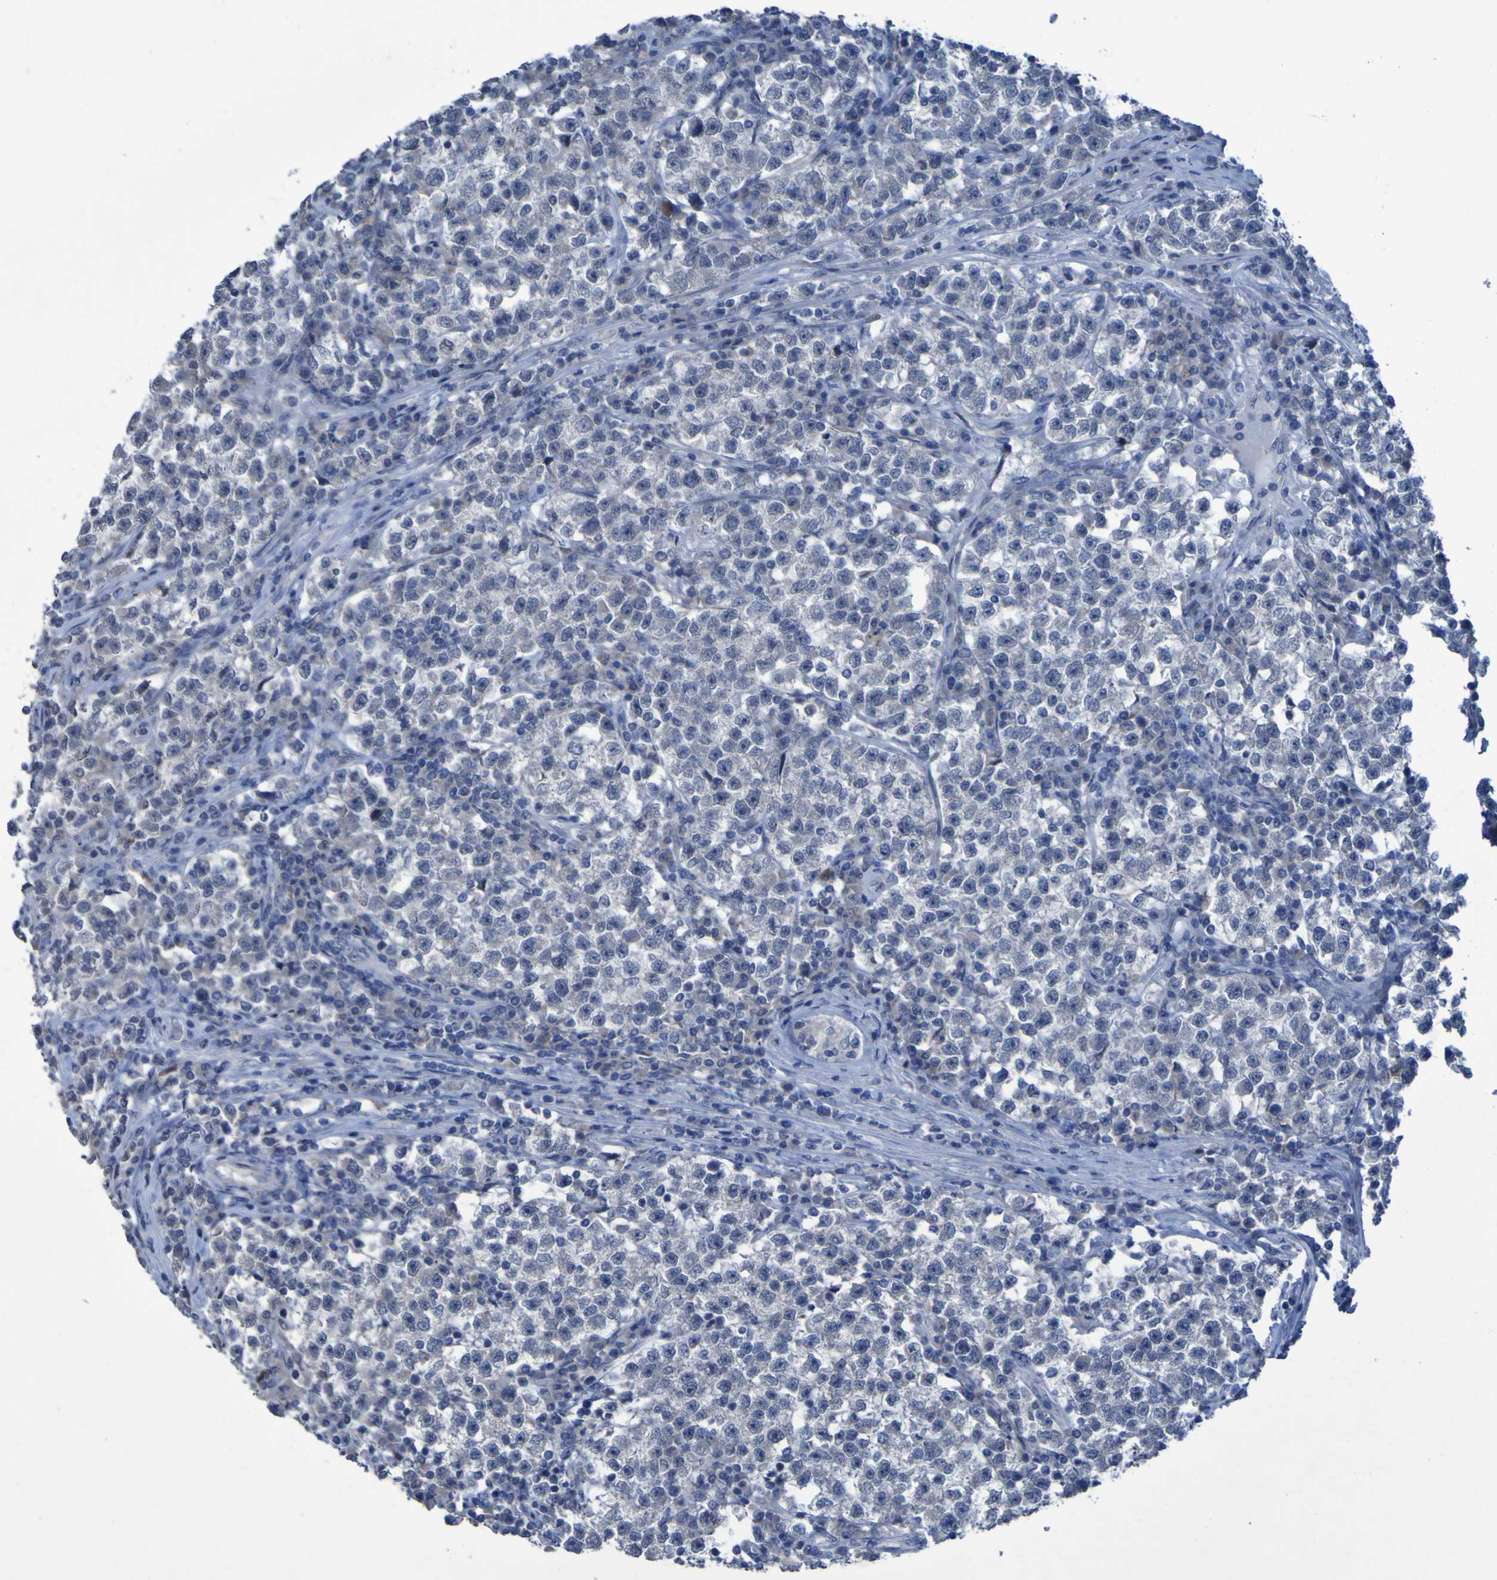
{"staining": {"intensity": "negative", "quantity": "none", "location": "none"}, "tissue": "testis cancer", "cell_type": "Tumor cells", "image_type": "cancer", "snomed": [{"axis": "morphology", "description": "Seminoma, NOS"}, {"axis": "topography", "description": "Testis"}], "caption": "A high-resolution photomicrograph shows immunohistochemistry staining of testis cancer (seminoma), which demonstrates no significant staining in tumor cells.", "gene": "CLDN18", "patient": {"sex": "male", "age": 22}}